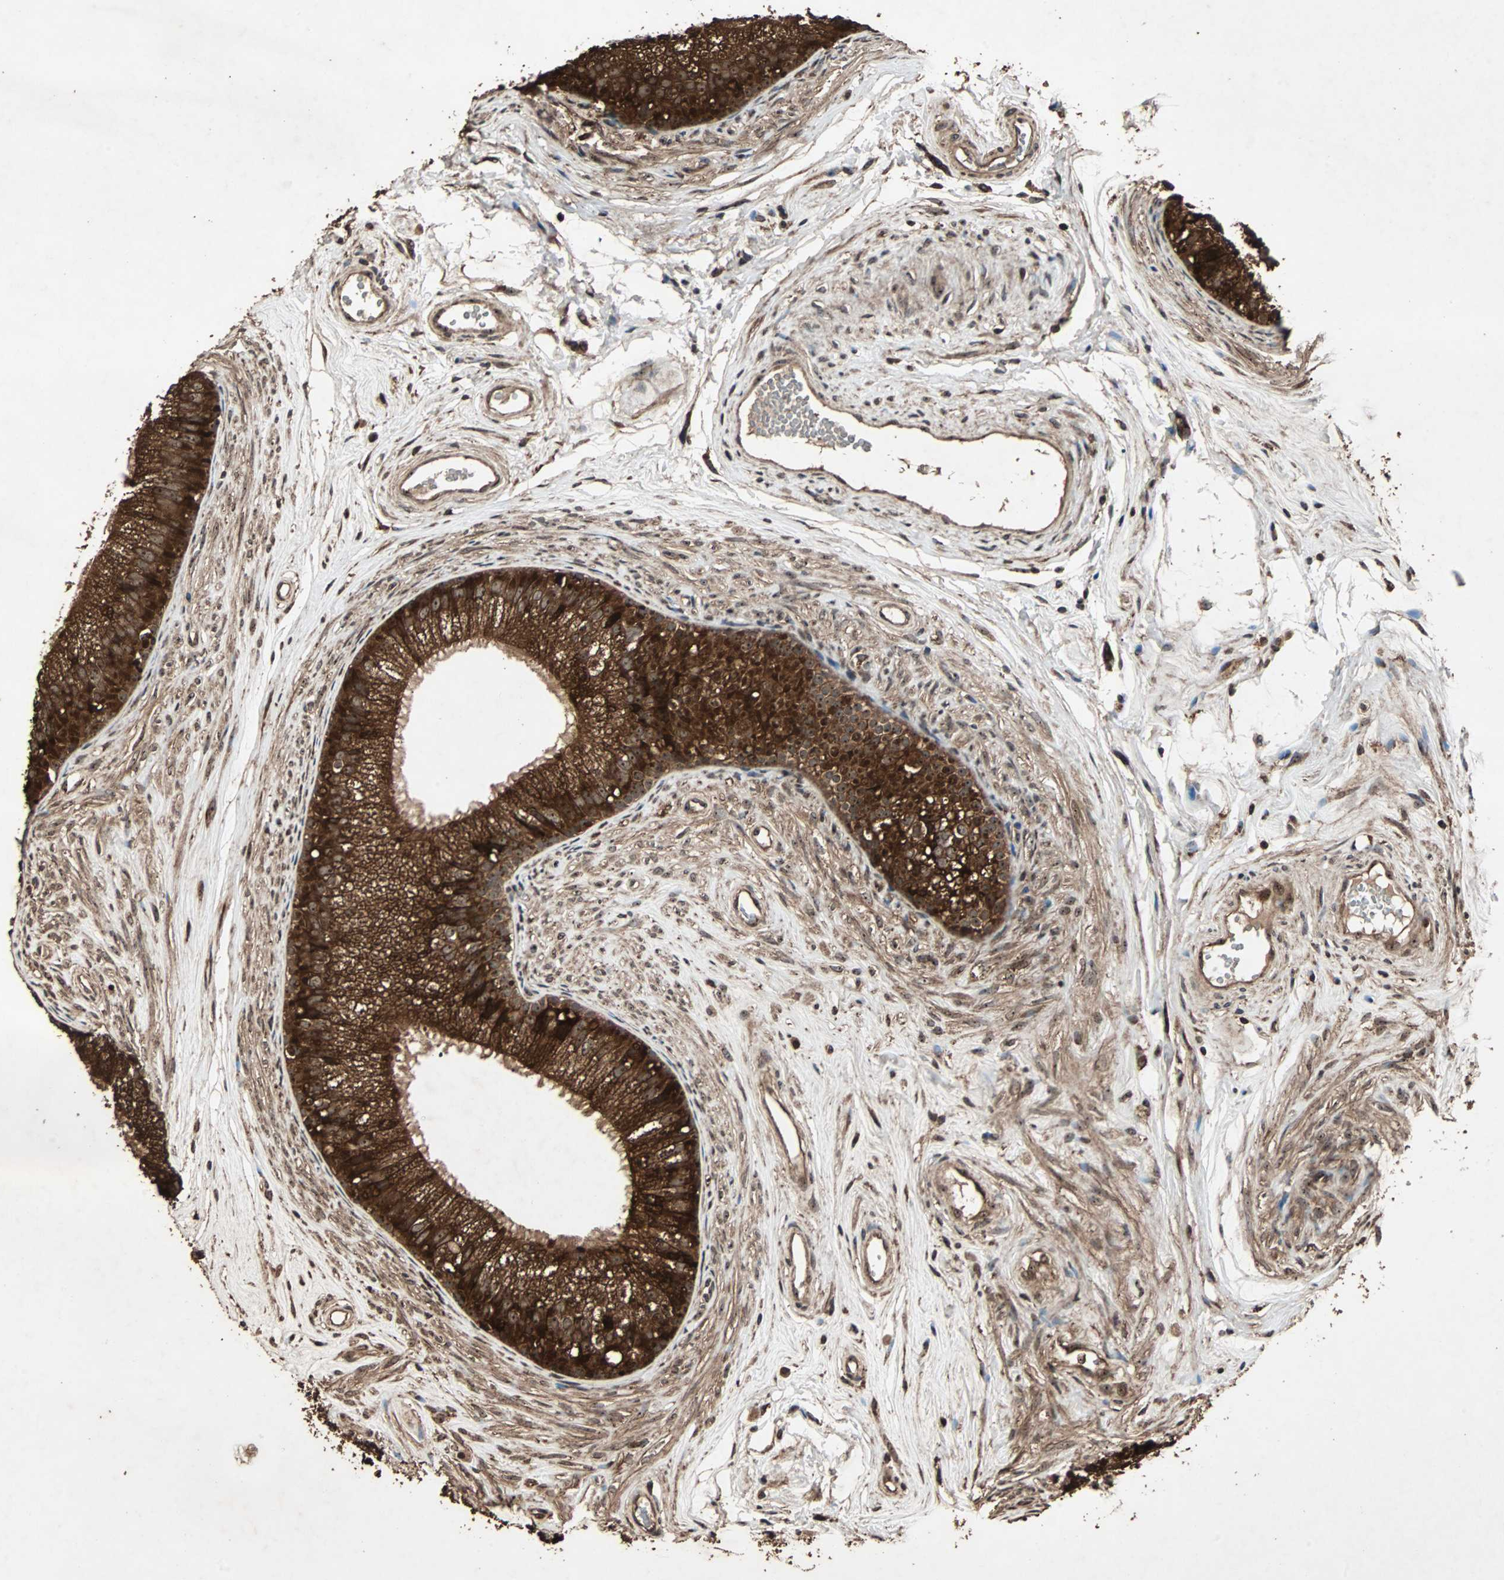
{"staining": {"intensity": "strong", "quantity": ">75%", "location": "cytoplasmic/membranous"}, "tissue": "epididymis", "cell_type": "Glandular cells", "image_type": "normal", "snomed": [{"axis": "morphology", "description": "Normal tissue, NOS"}, {"axis": "topography", "description": "Epididymis"}], "caption": "A brown stain shows strong cytoplasmic/membranous positivity of a protein in glandular cells of unremarkable epididymis. The staining was performed using DAB (3,3'-diaminobenzidine) to visualize the protein expression in brown, while the nuclei were stained in blue with hematoxylin (Magnification: 20x).", "gene": "LAMTOR5", "patient": {"sex": "male", "age": 56}}